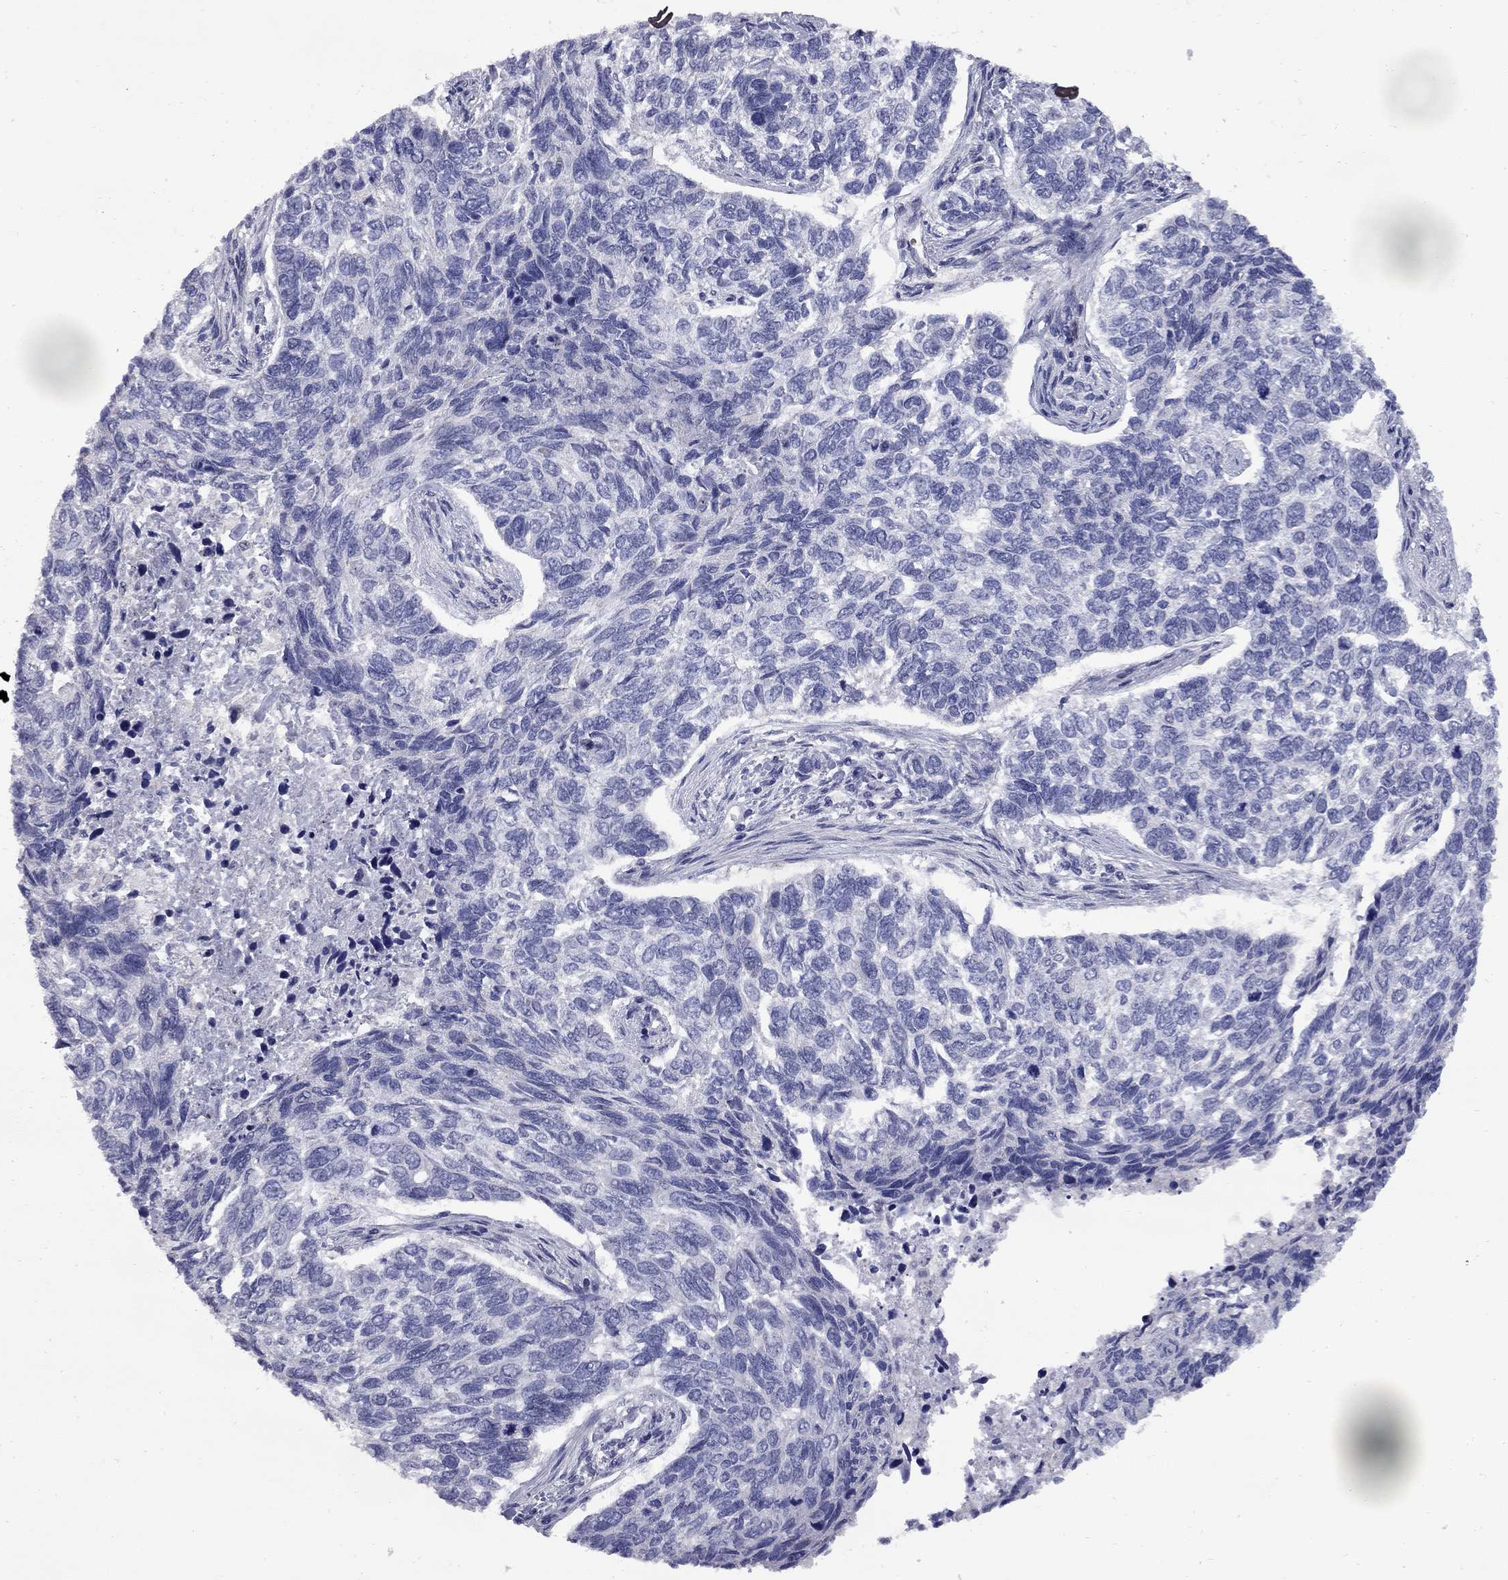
{"staining": {"intensity": "negative", "quantity": "none", "location": "none"}, "tissue": "skin cancer", "cell_type": "Tumor cells", "image_type": "cancer", "snomed": [{"axis": "morphology", "description": "Basal cell carcinoma"}, {"axis": "topography", "description": "Skin"}], "caption": "Immunohistochemical staining of skin cancer (basal cell carcinoma) exhibits no significant positivity in tumor cells.", "gene": "HTR4", "patient": {"sex": "female", "age": 65}}